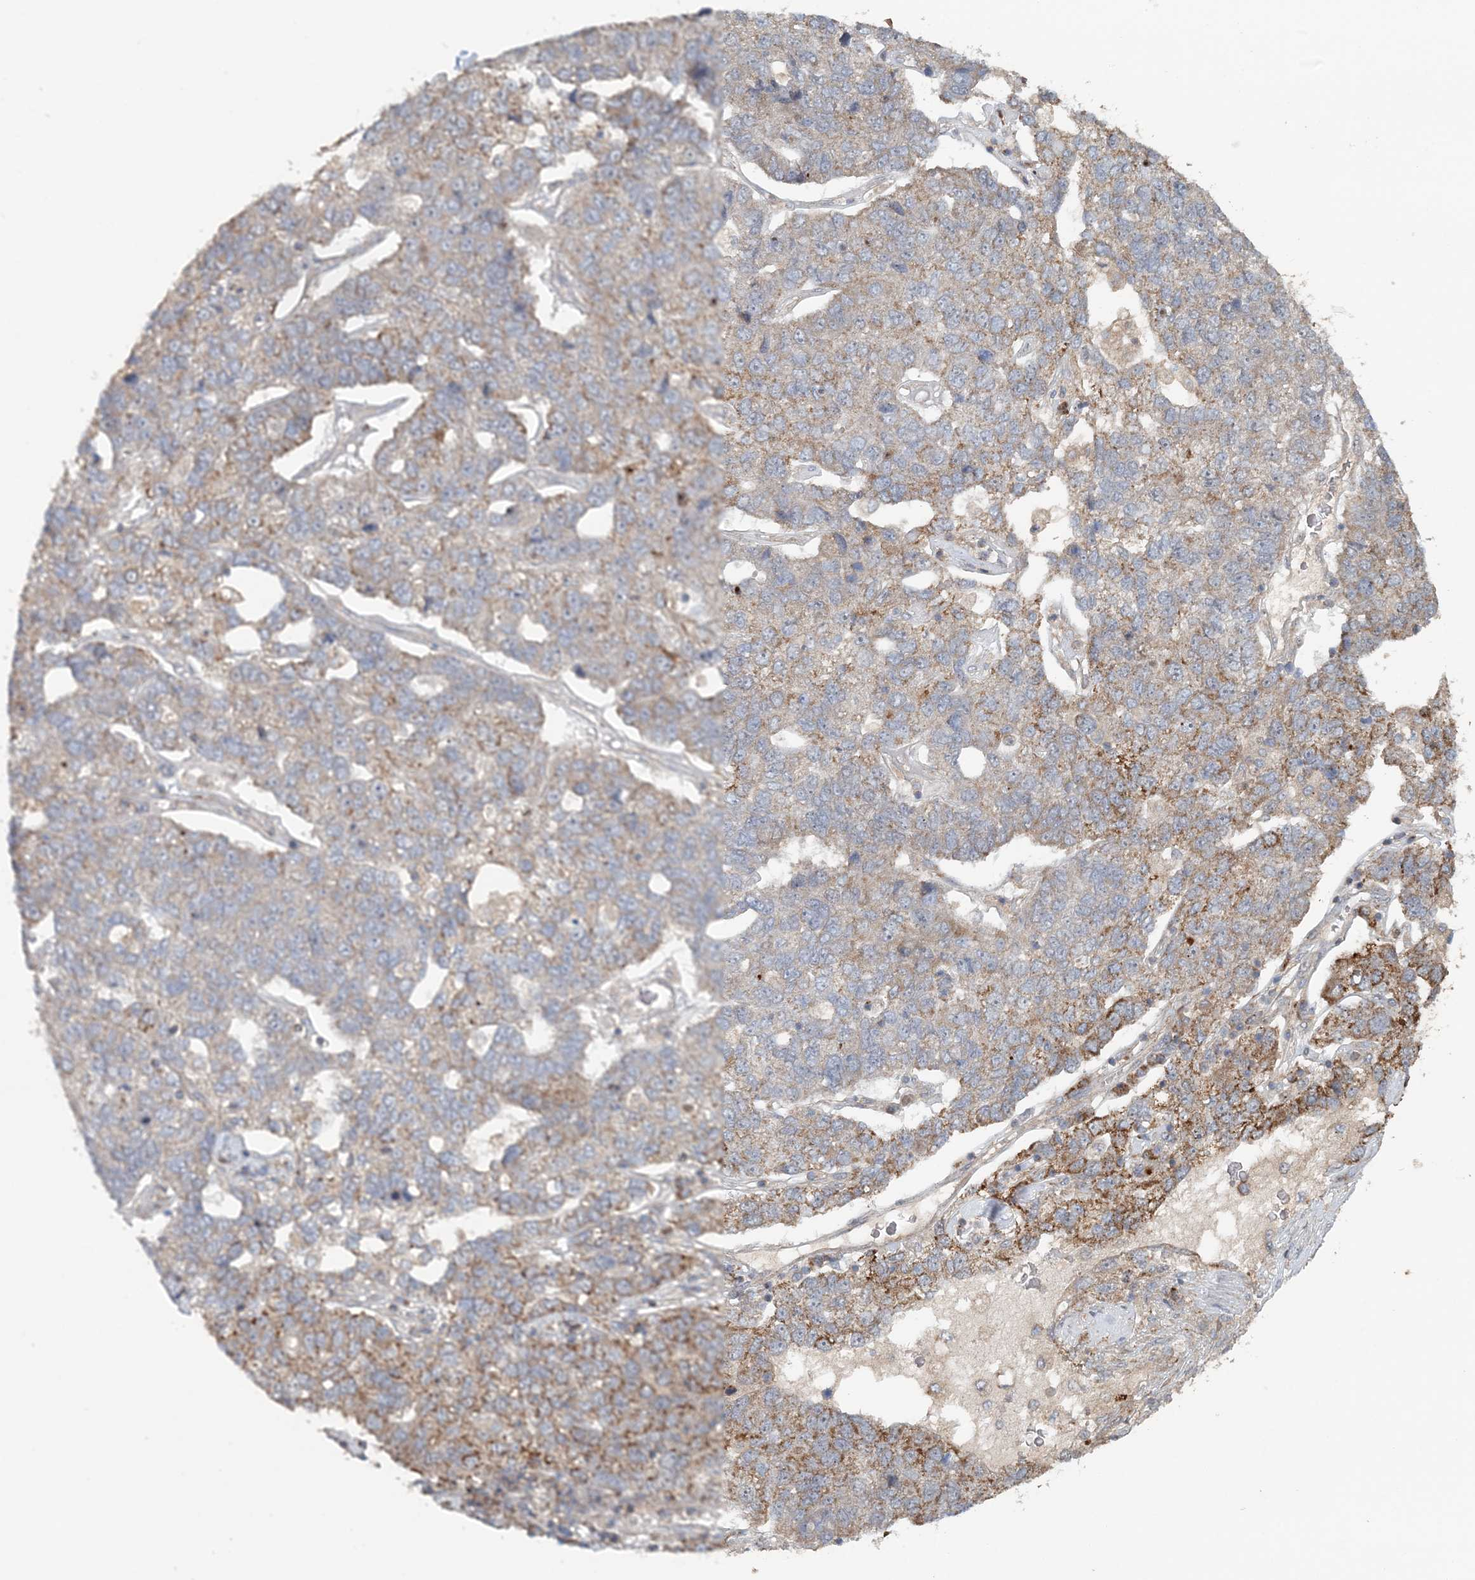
{"staining": {"intensity": "moderate", "quantity": "25%-75%", "location": "cytoplasmic/membranous"}, "tissue": "pancreatic cancer", "cell_type": "Tumor cells", "image_type": "cancer", "snomed": [{"axis": "morphology", "description": "Adenocarcinoma, NOS"}, {"axis": "topography", "description": "Pancreas"}], "caption": "Pancreatic adenocarcinoma tissue displays moderate cytoplasmic/membranous positivity in about 25%-75% of tumor cells, visualized by immunohistochemistry.", "gene": "MMUT", "patient": {"sex": "female", "age": 61}}